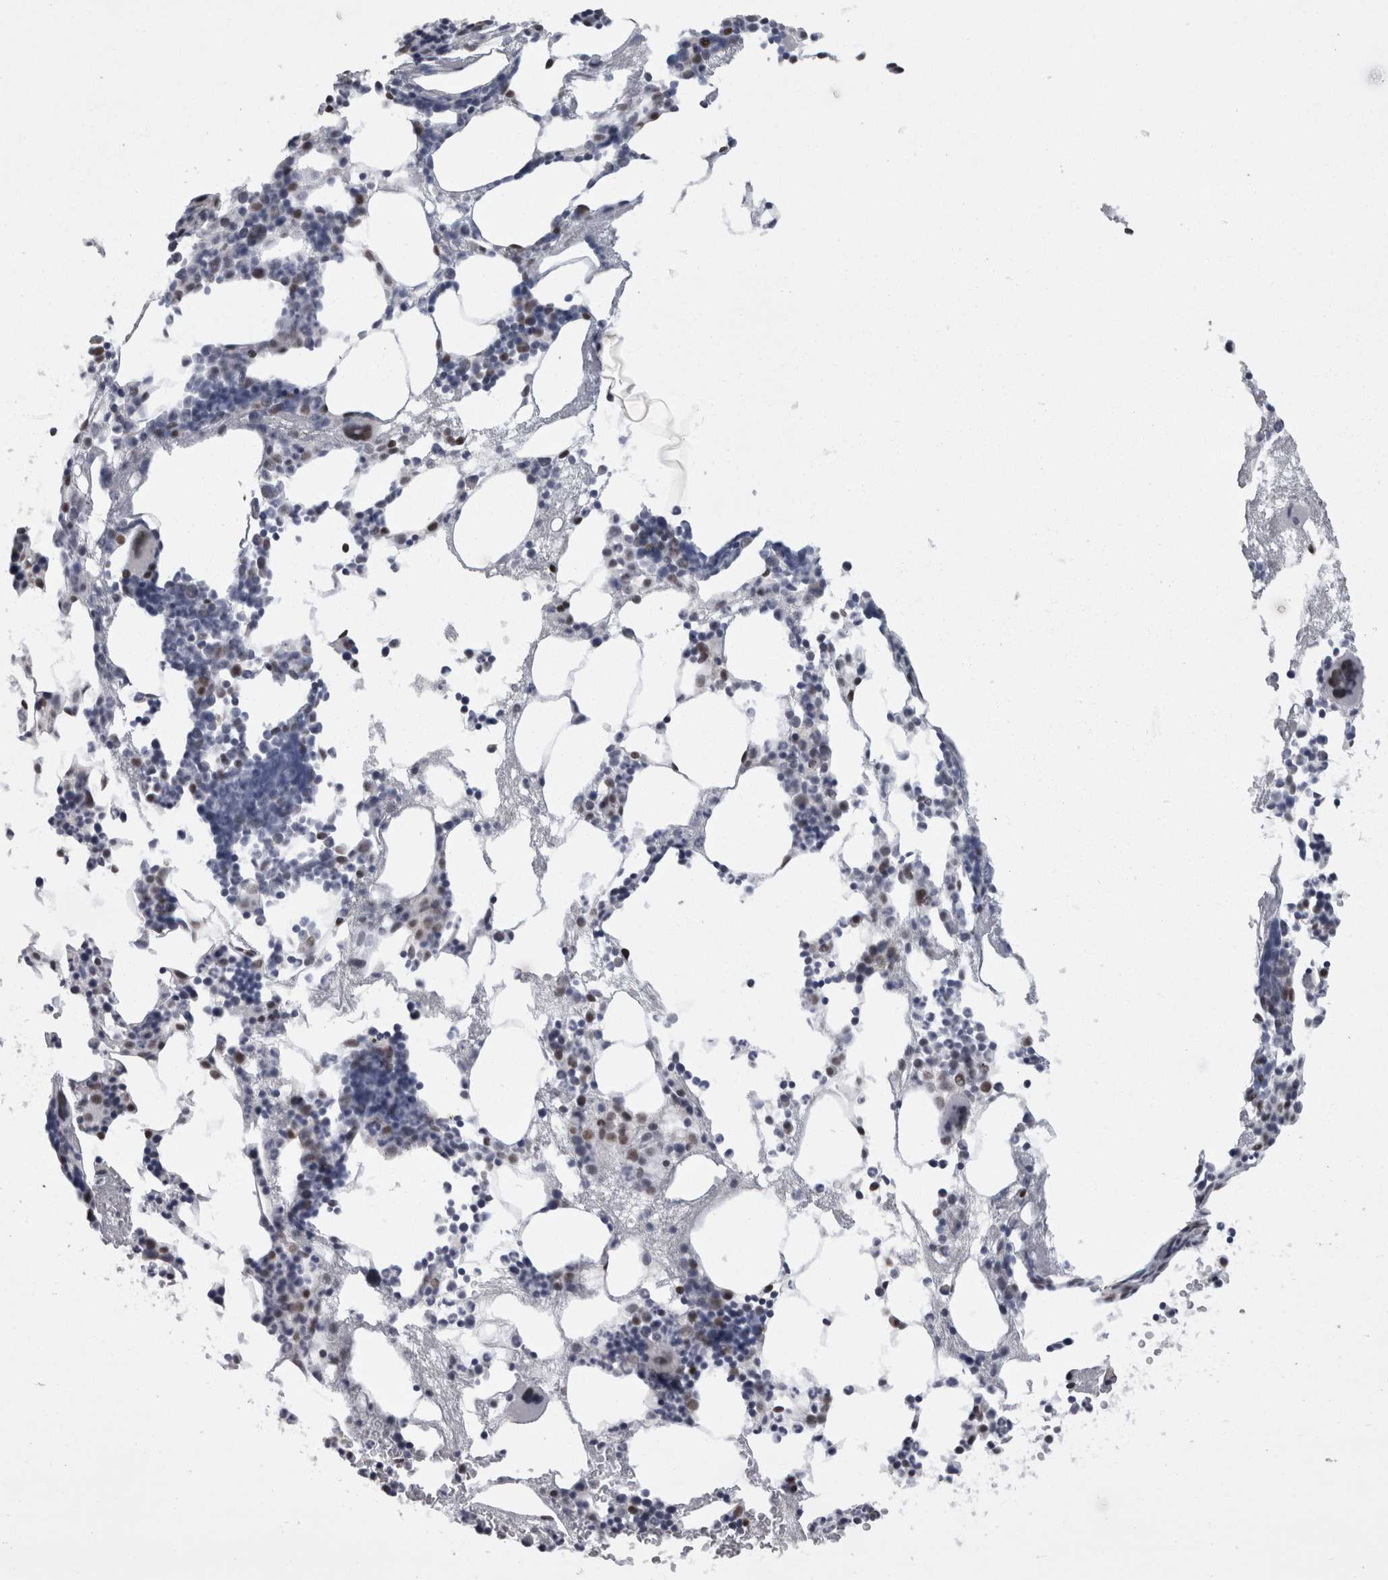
{"staining": {"intensity": "moderate", "quantity": "<25%", "location": "nuclear"}, "tissue": "bone marrow", "cell_type": "Hematopoietic cells", "image_type": "normal", "snomed": [{"axis": "morphology", "description": "Normal tissue, NOS"}, {"axis": "morphology", "description": "Inflammation, NOS"}, {"axis": "topography", "description": "Bone marrow"}], "caption": "DAB immunohistochemical staining of unremarkable human bone marrow reveals moderate nuclear protein expression in approximately <25% of hematopoietic cells.", "gene": "C1orf54", "patient": {"sex": "female", "age": 67}}